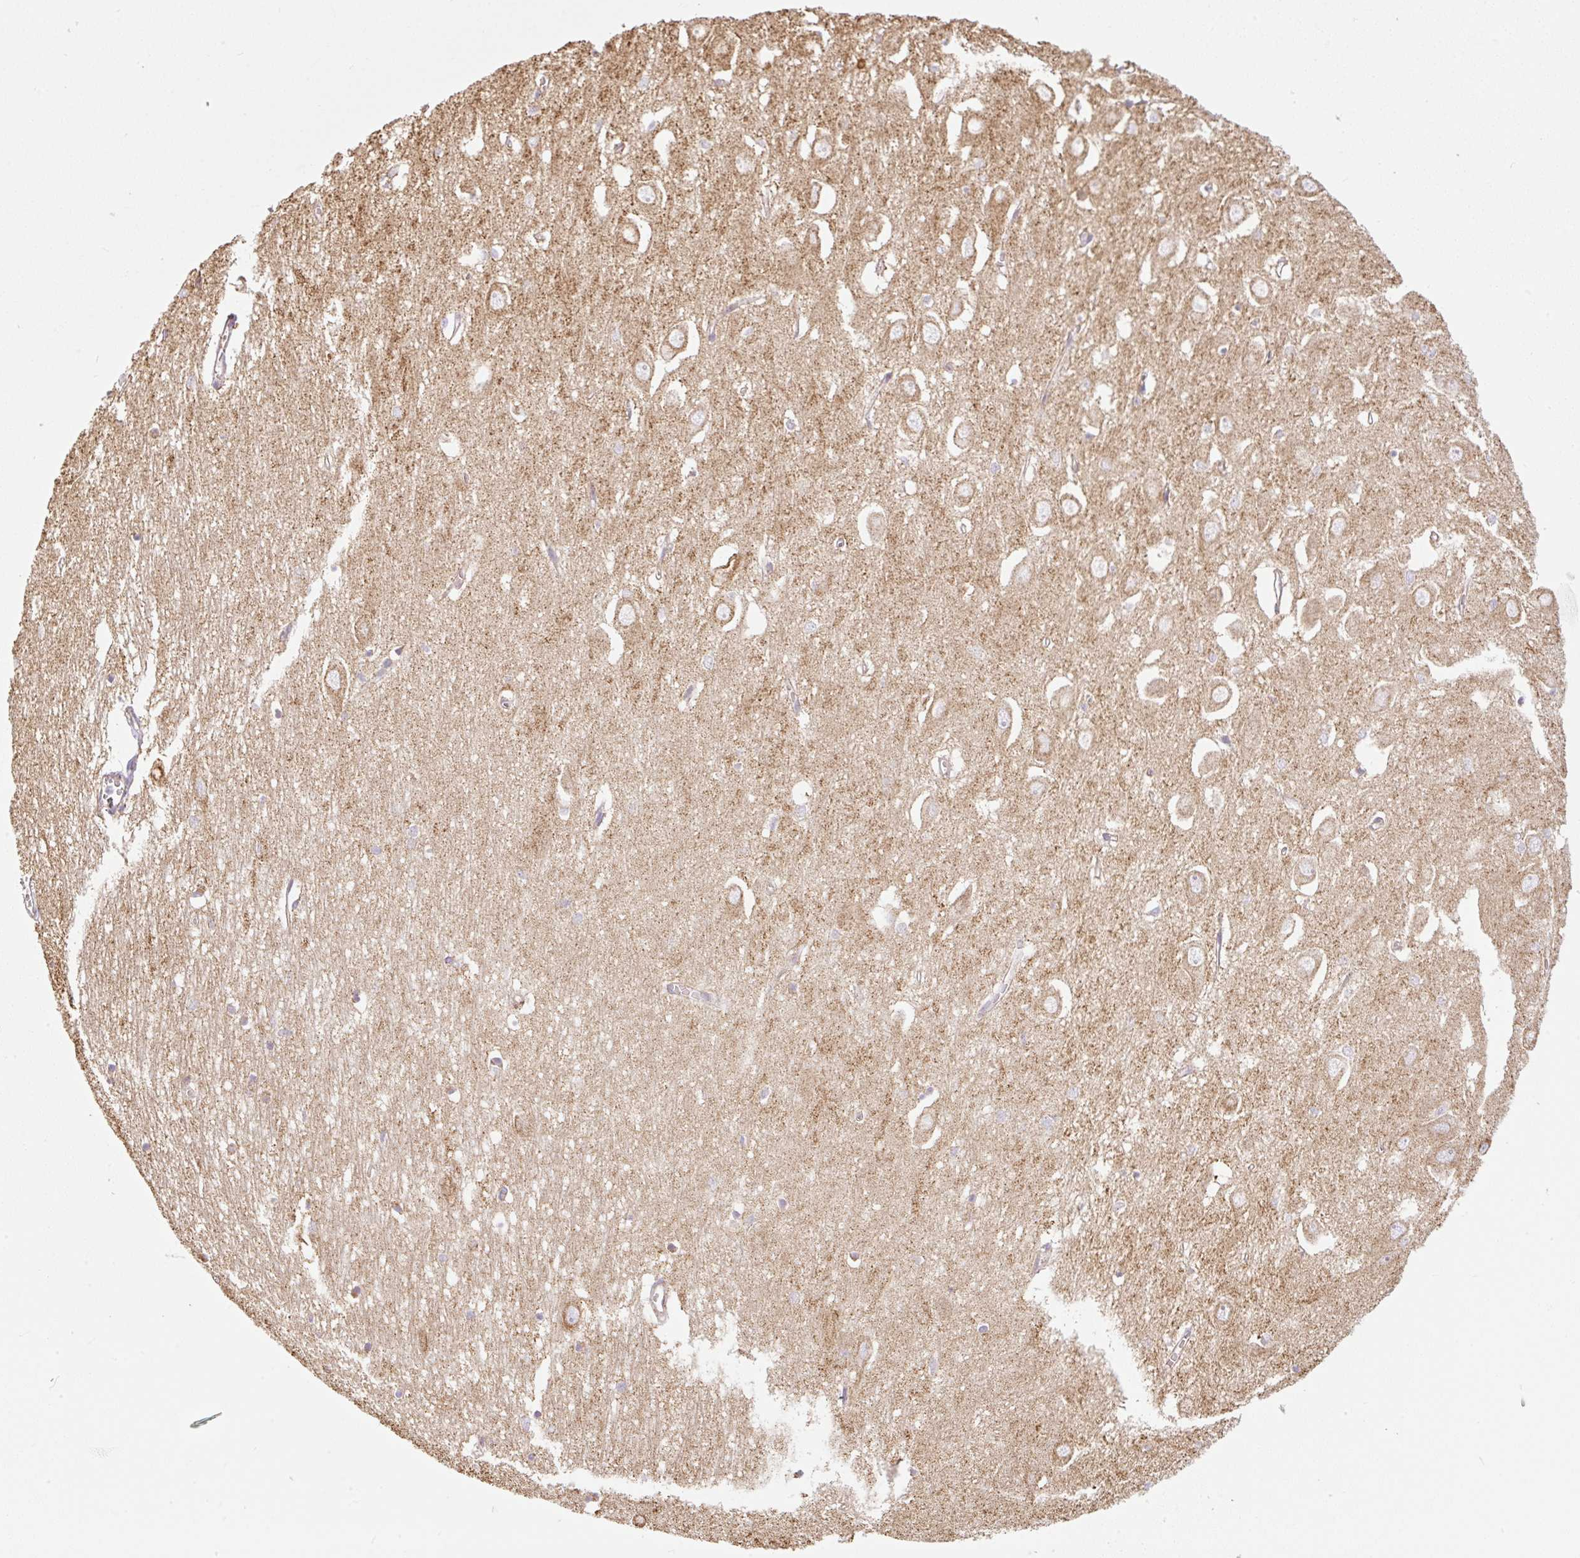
{"staining": {"intensity": "moderate", "quantity": "25%-75%", "location": "cytoplasmic/membranous"}, "tissue": "hippocampus", "cell_type": "Glial cells", "image_type": "normal", "snomed": [{"axis": "morphology", "description": "Normal tissue, NOS"}, {"axis": "topography", "description": "Hippocampus"}], "caption": "Immunohistochemical staining of unremarkable hippocampus shows moderate cytoplasmic/membranous protein positivity in approximately 25%-75% of glial cells.", "gene": "DAAM2", "patient": {"sex": "female", "age": 64}}